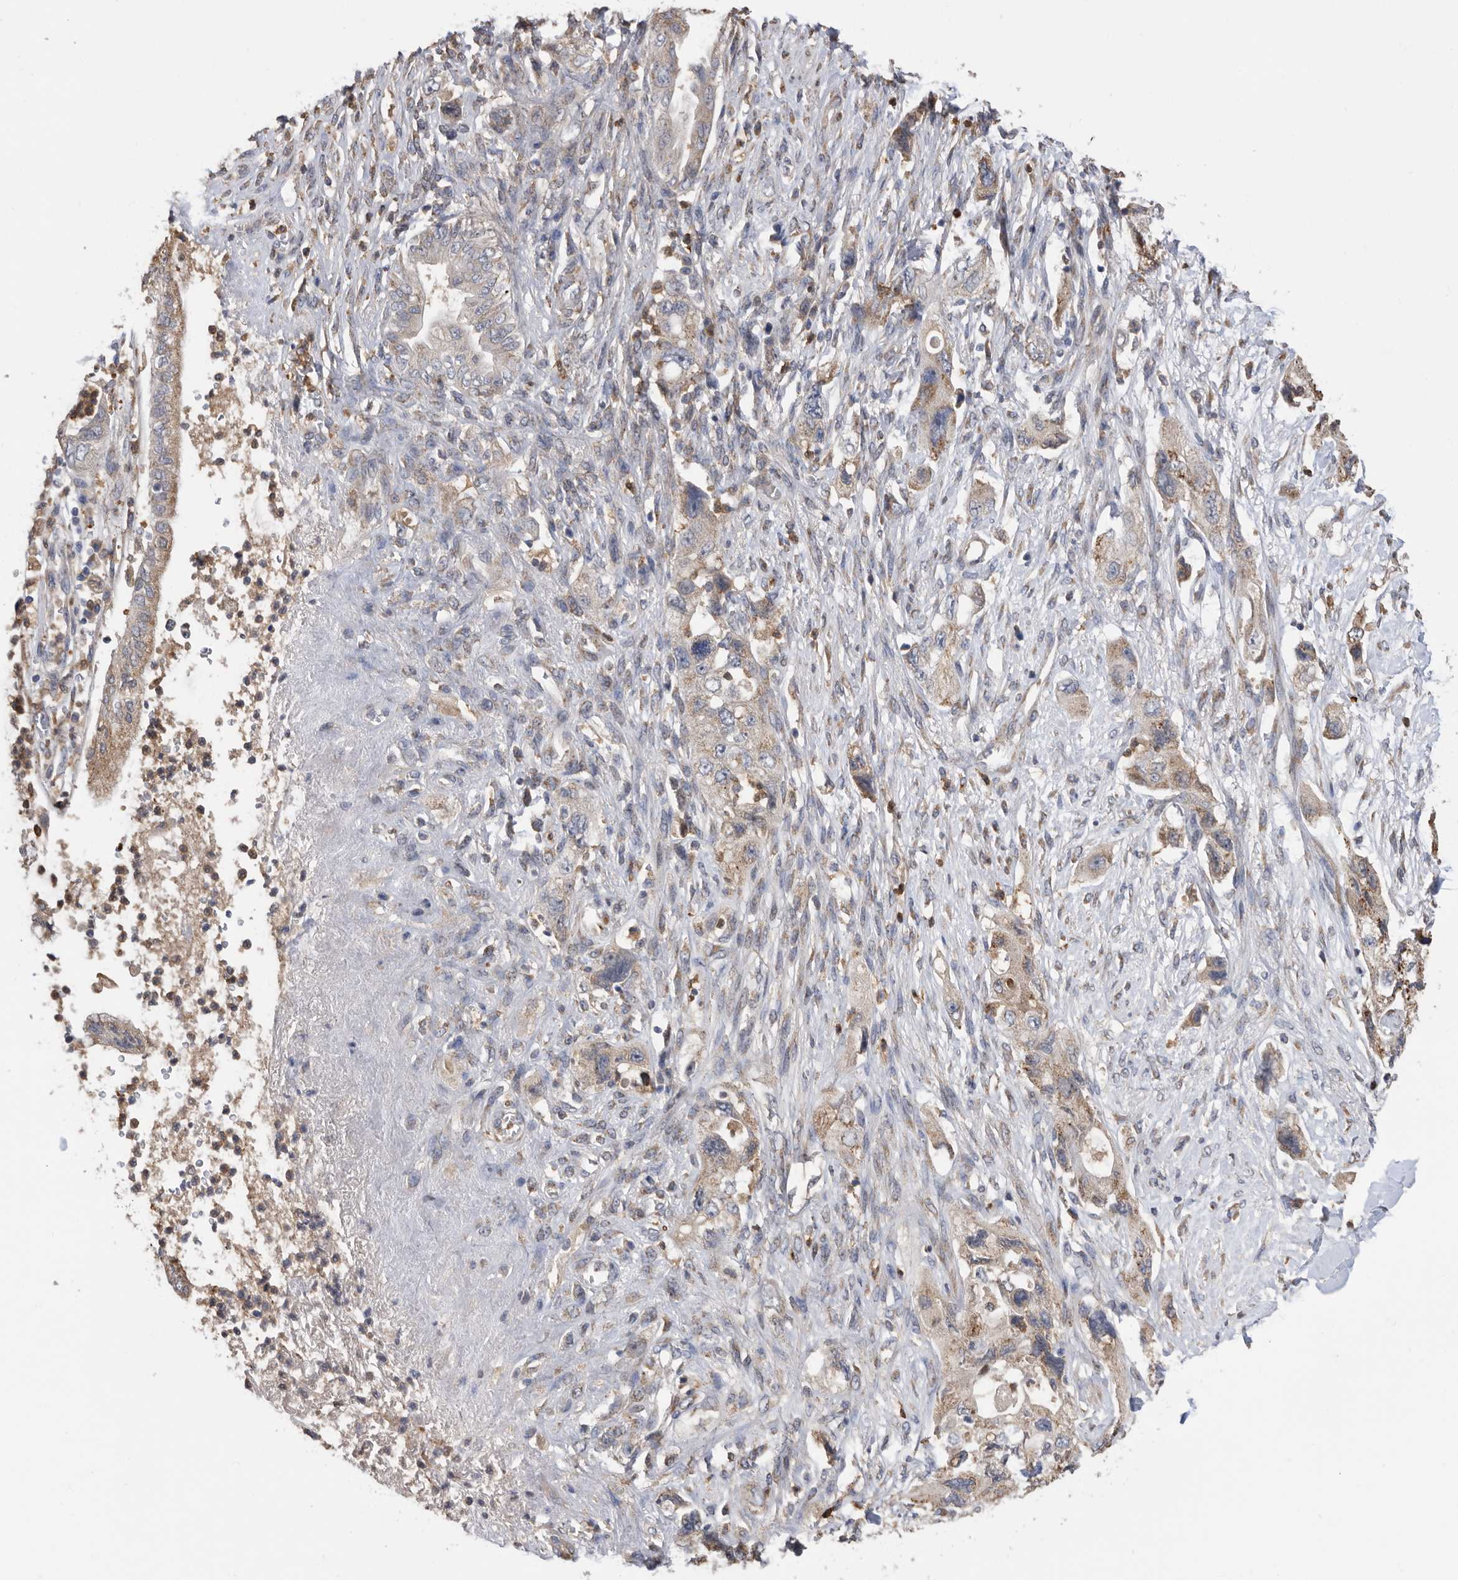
{"staining": {"intensity": "moderate", "quantity": ">75%", "location": "cytoplasmic/membranous"}, "tissue": "pancreatic cancer", "cell_type": "Tumor cells", "image_type": "cancer", "snomed": [{"axis": "morphology", "description": "Adenocarcinoma, NOS"}, {"axis": "topography", "description": "Pancreas"}], "caption": "This is a photomicrograph of immunohistochemistry staining of pancreatic cancer (adenocarcinoma), which shows moderate positivity in the cytoplasmic/membranous of tumor cells.", "gene": "CRISPLD2", "patient": {"sex": "female", "age": 73}}